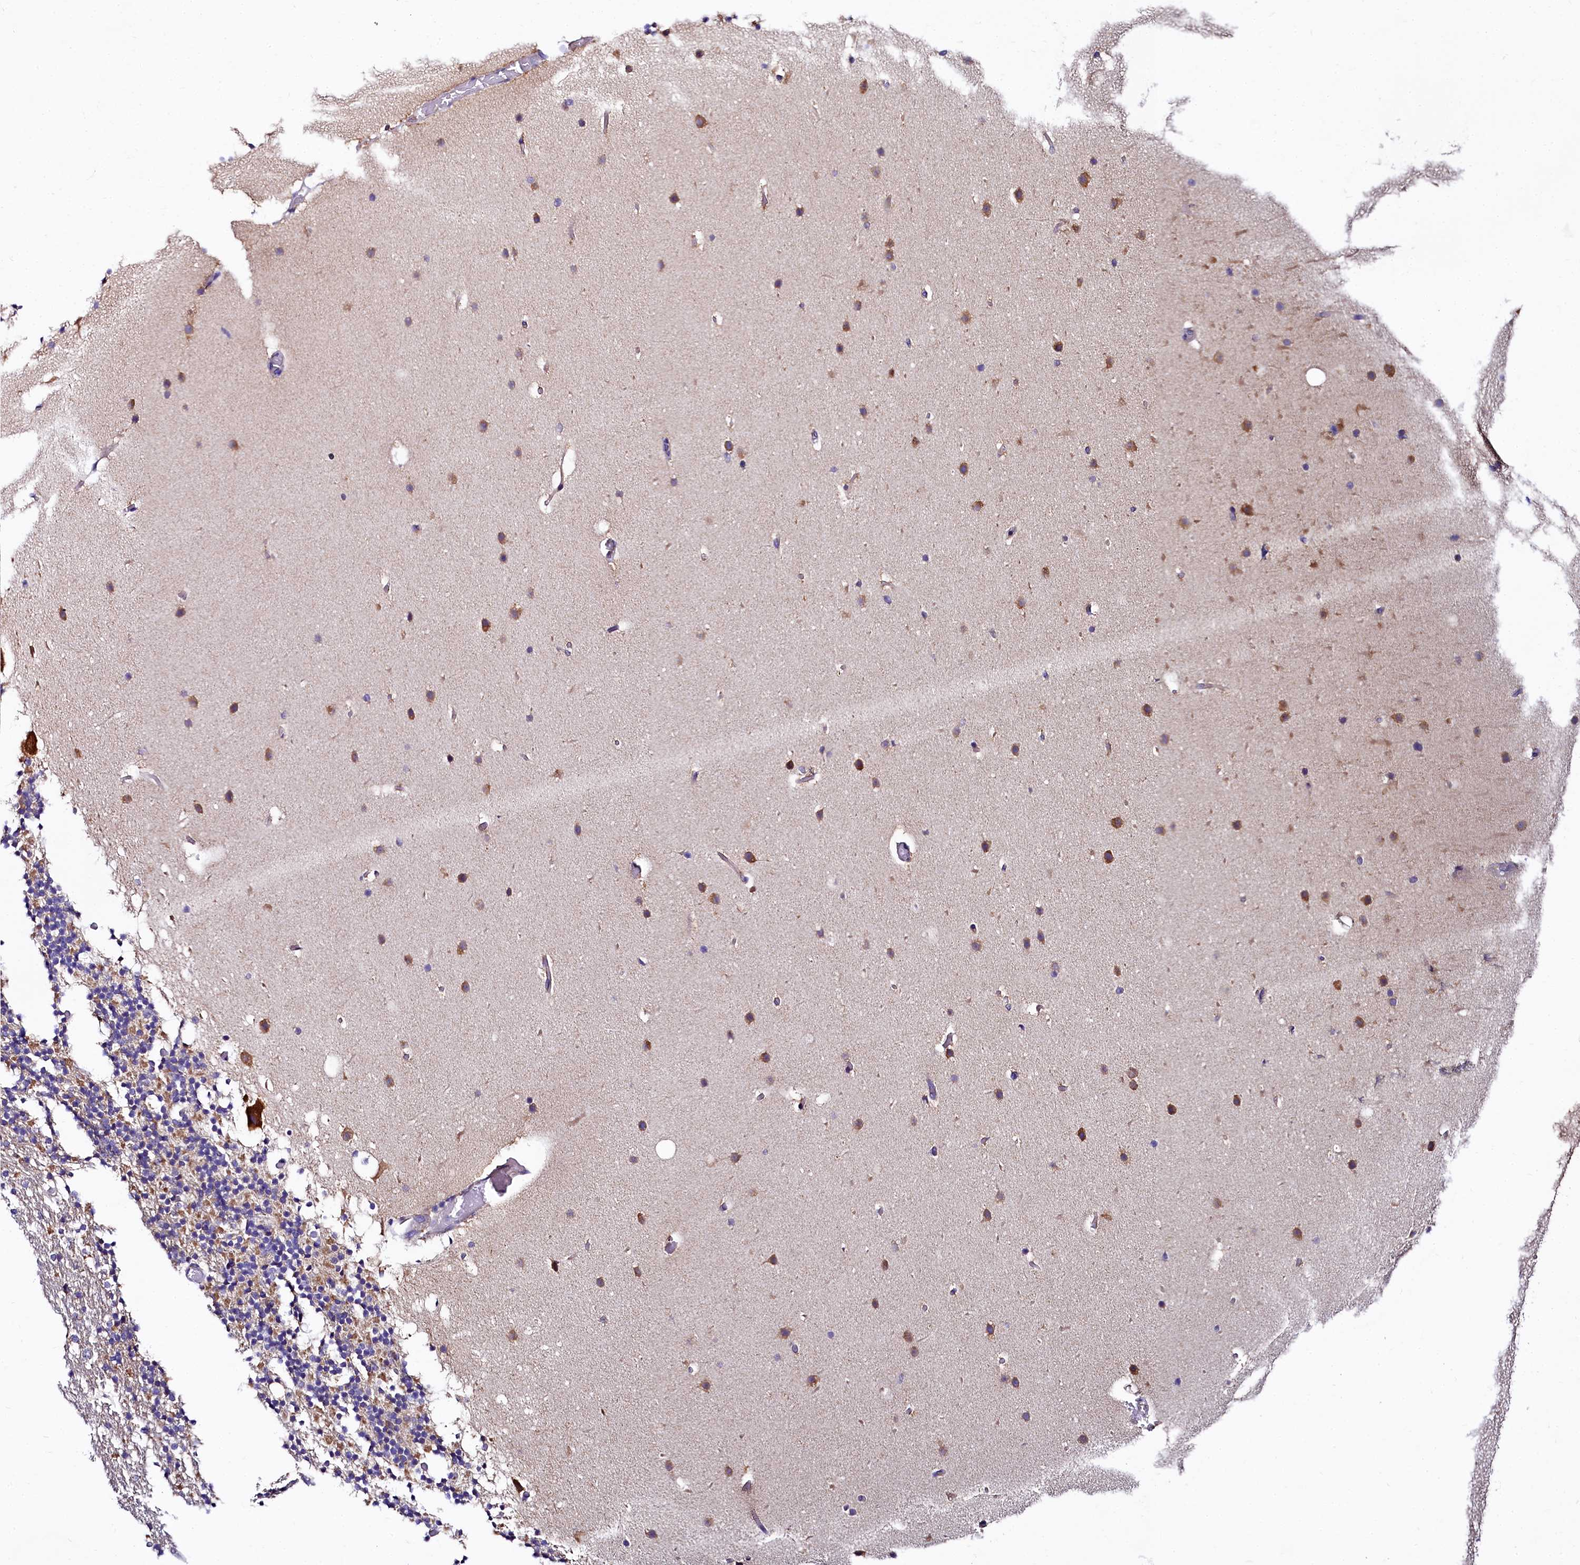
{"staining": {"intensity": "moderate", "quantity": "25%-75%", "location": "cytoplasmic/membranous"}, "tissue": "cerebellum", "cell_type": "Cells in granular layer", "image_type": "normal", "snomed": [{"axis": "morphology", "description": "Normal tissue, NOS"}, {"axis": "topography", "description": "Cerebellum"}], "caption": "Immunohistochemical staining of benign cerebellum reveals medium levels of moderate cytoplasmic/membranous positivity in approximately 25%-75% of cells in granular layer.", "gene": "QARS1", "patient": {"sex": "male", "age": 57}}